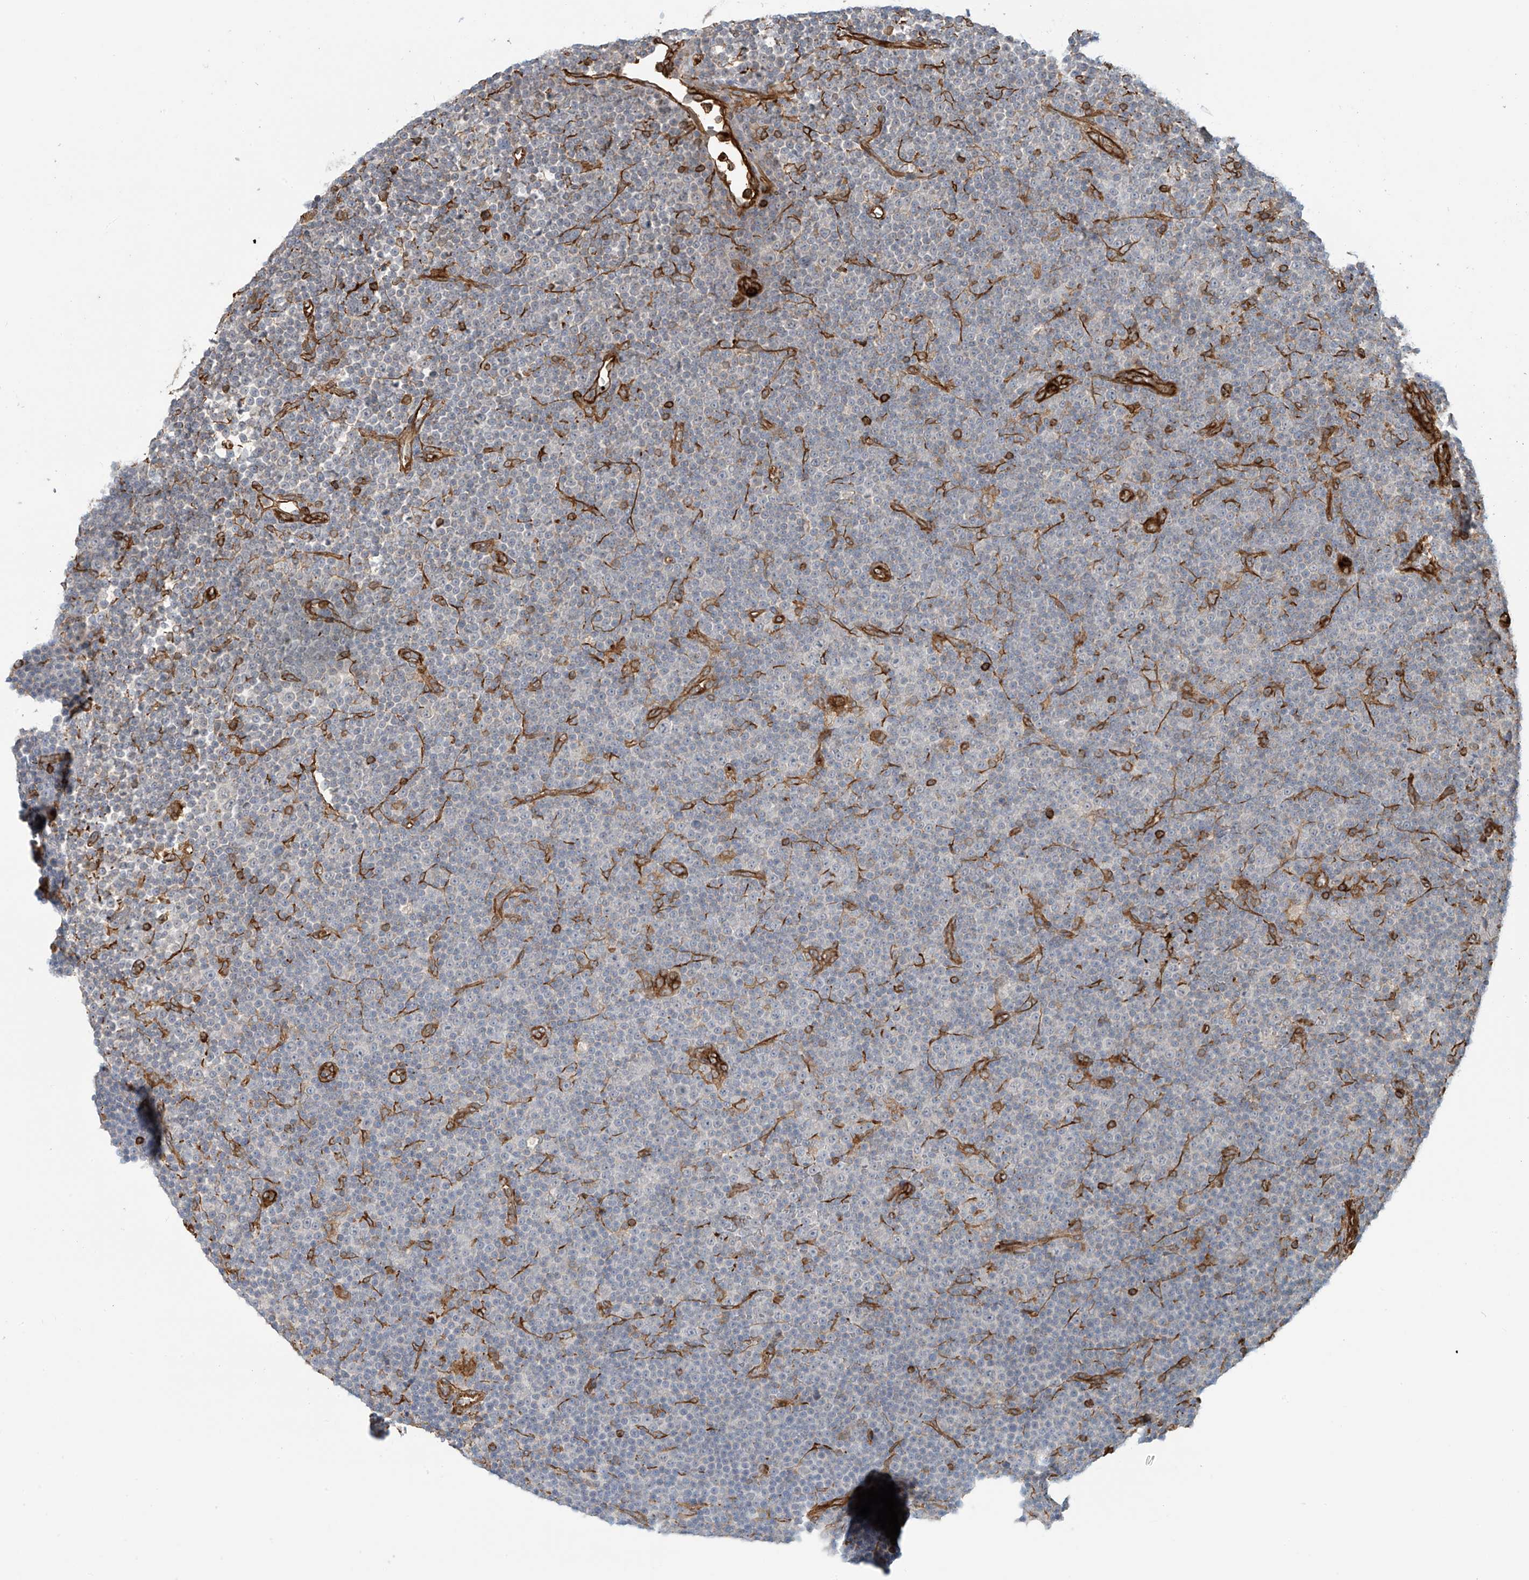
{"staining": {"intensity": "weak", "quantity": "25%-75%", "location": "cytoplasmic/membranous"}, "tissue": "lymphoma", "cell_type": "Tumor cells", "image_type": "cancer", "snomed": [{"axis": "morphology", "description": "Malignant lymphoma, non-Hodgkin's type, Low grade"}, {"axis": "topography", "description": "Lymph node"}], "caption": "Malignant lymphoma, non-Hodgkin's type (low-grade) was stained to show a protein in brown. There is low levels of weak cytoplasmic/membranous positivity in approximately 25%-75% of tumor cells.", "gene": "SLC9A2", "patient": {"sex": "female", "age": 67}}